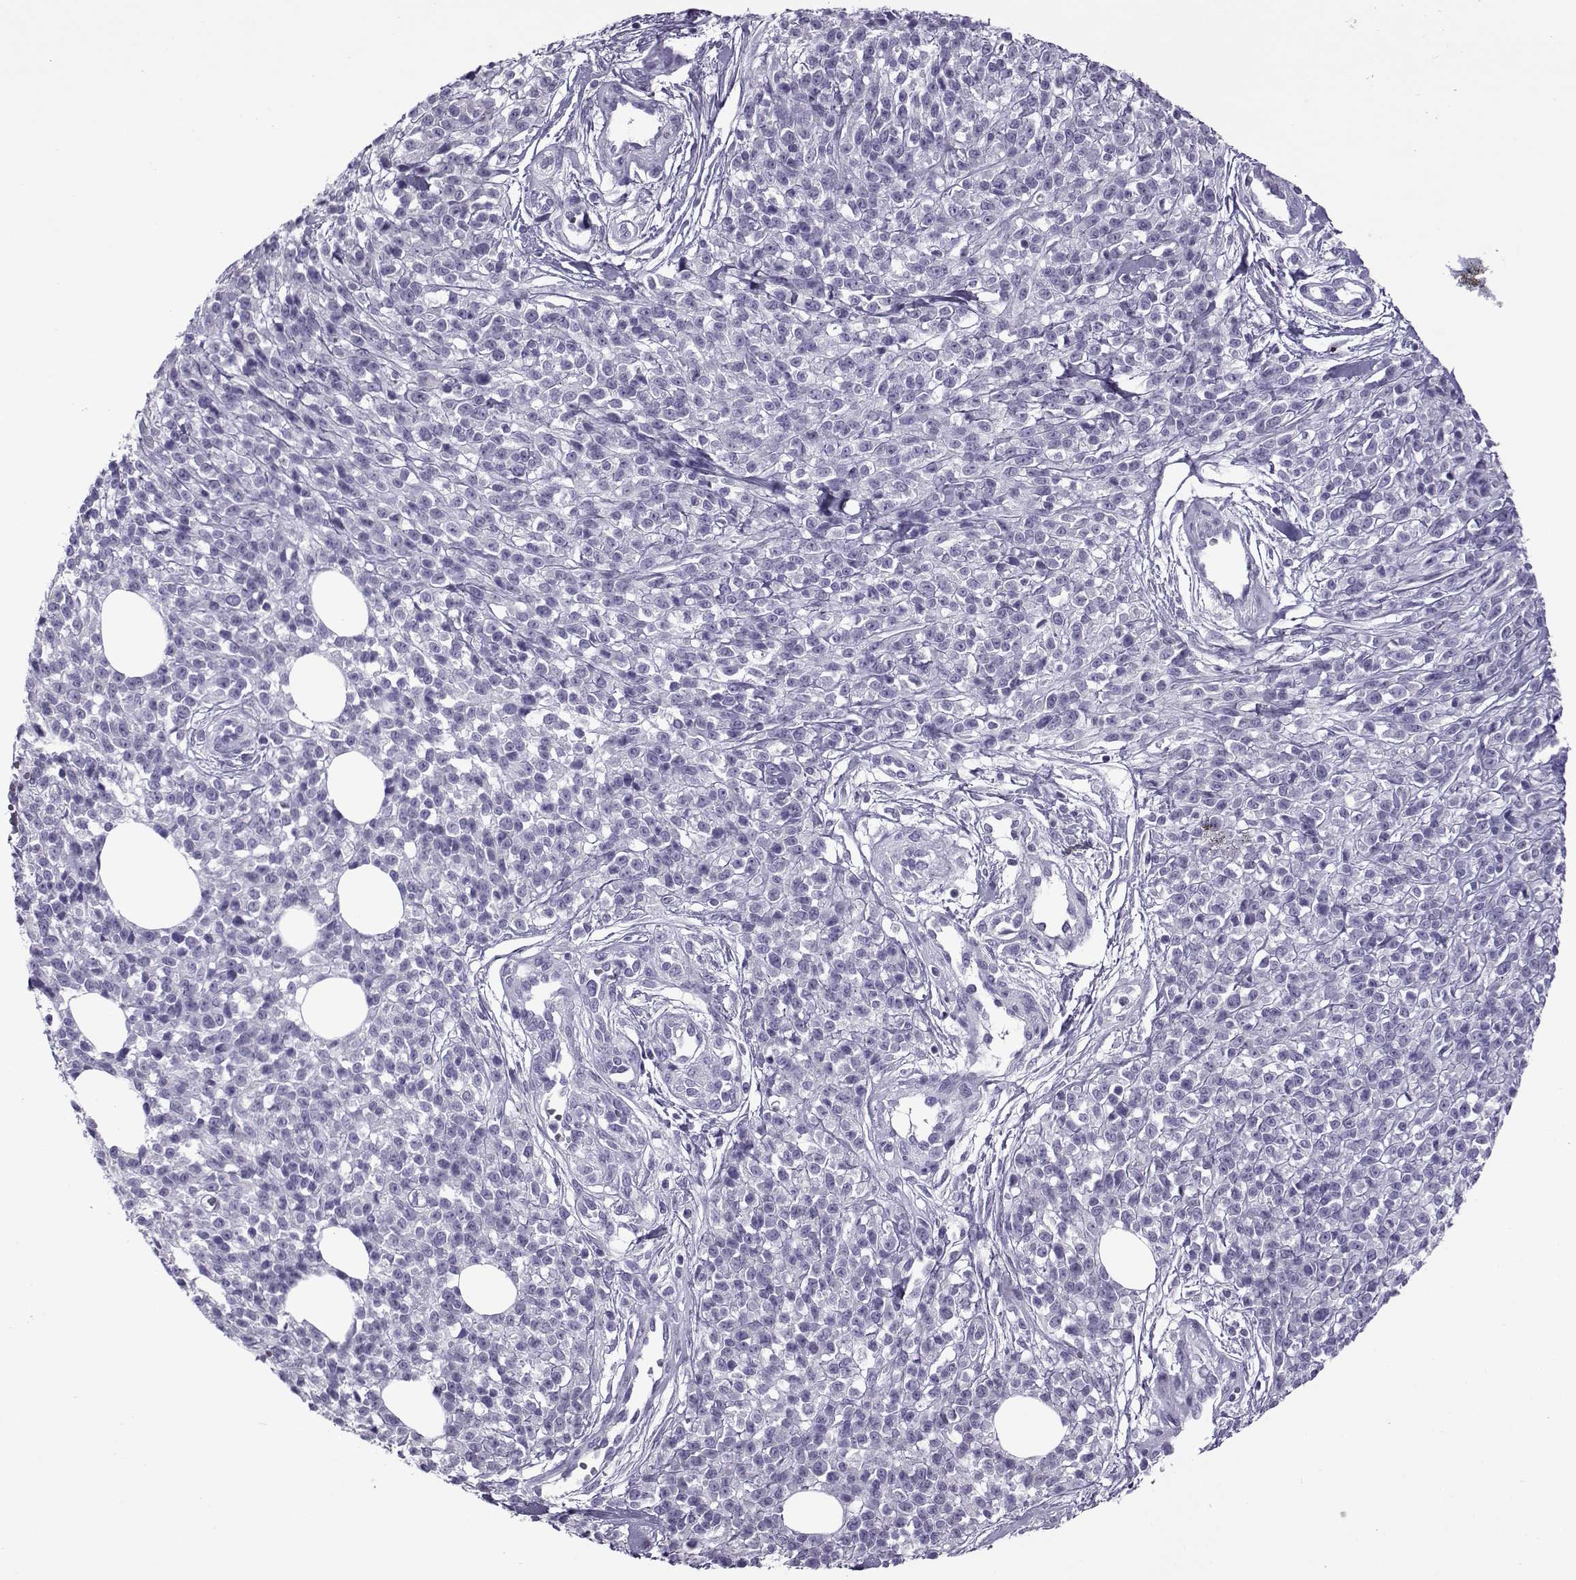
{"staining": {"intensity": "negative", "quantity": "none", "location": "none"}, "tissue": "melanoma", "cell_type": "Tumor cells", "image_type": "cancer", "snomed": [{"axis": "morphology", "description": "Malignant melanoma, NOS"}, {"axis": "topography", "description": "Skin"}, {"axis": "topography", "description": "Skin of trunk"}], "caption": "This is a photomicrograph of immunohistochemistry staining of melanoma, which shows no positivity in tumor cells. Brightfield microscopy of IHC stained with DAB (3,3'-diaminobenzidine) (brown) and hematoxylin (blue), captured at high magnification.", "gene": "OIP5", "patient": {"sex": "male", "age": 74}}